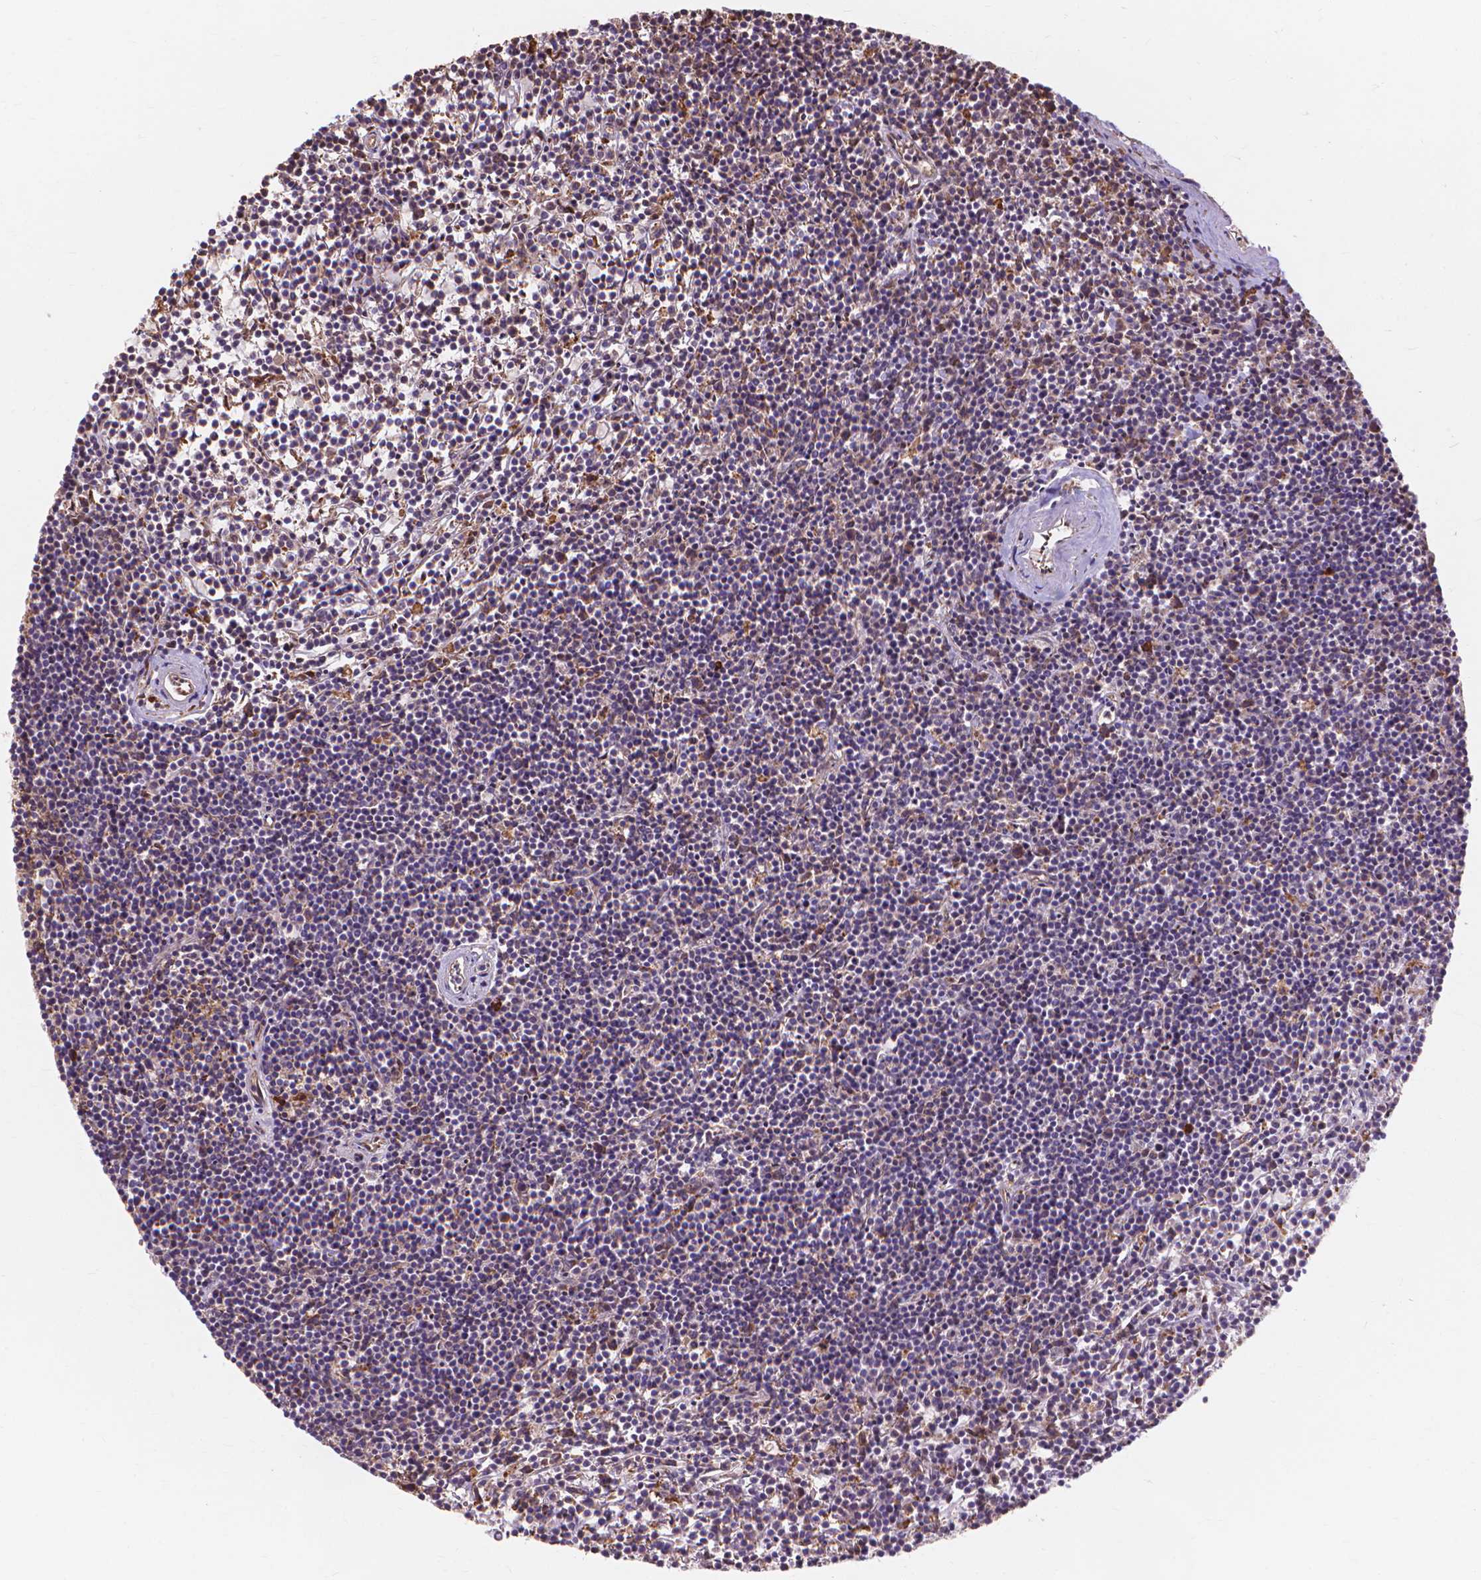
{"staining": {"intensity": "weak", "quantity": "<25%", "location": "cytoplasmic/membranous"}, "tissue": "lymphoma", "cell_type": "Tumor cells", "image_type": "cancer", "snomed": [{"axis": "morphology", "description": "Malignant lymphoma, non-Hodgkin's type, Low grade"}, {"axis": "topography", "description": "Spleen"}], "caption": "A high-resolution photomicrograph shows IHC staining of low-grade malignant lymphoma, non-Hodgkin's type, which exhibits no significant staining in tumor cells. The staining was performed using DAB to visualize the protein expression in brown, while the nuclei were stained in blue with hematoxylin (Magnification: 20x).", "gene": "TAB2", "patient": {"sex": "female", "age": 19}}